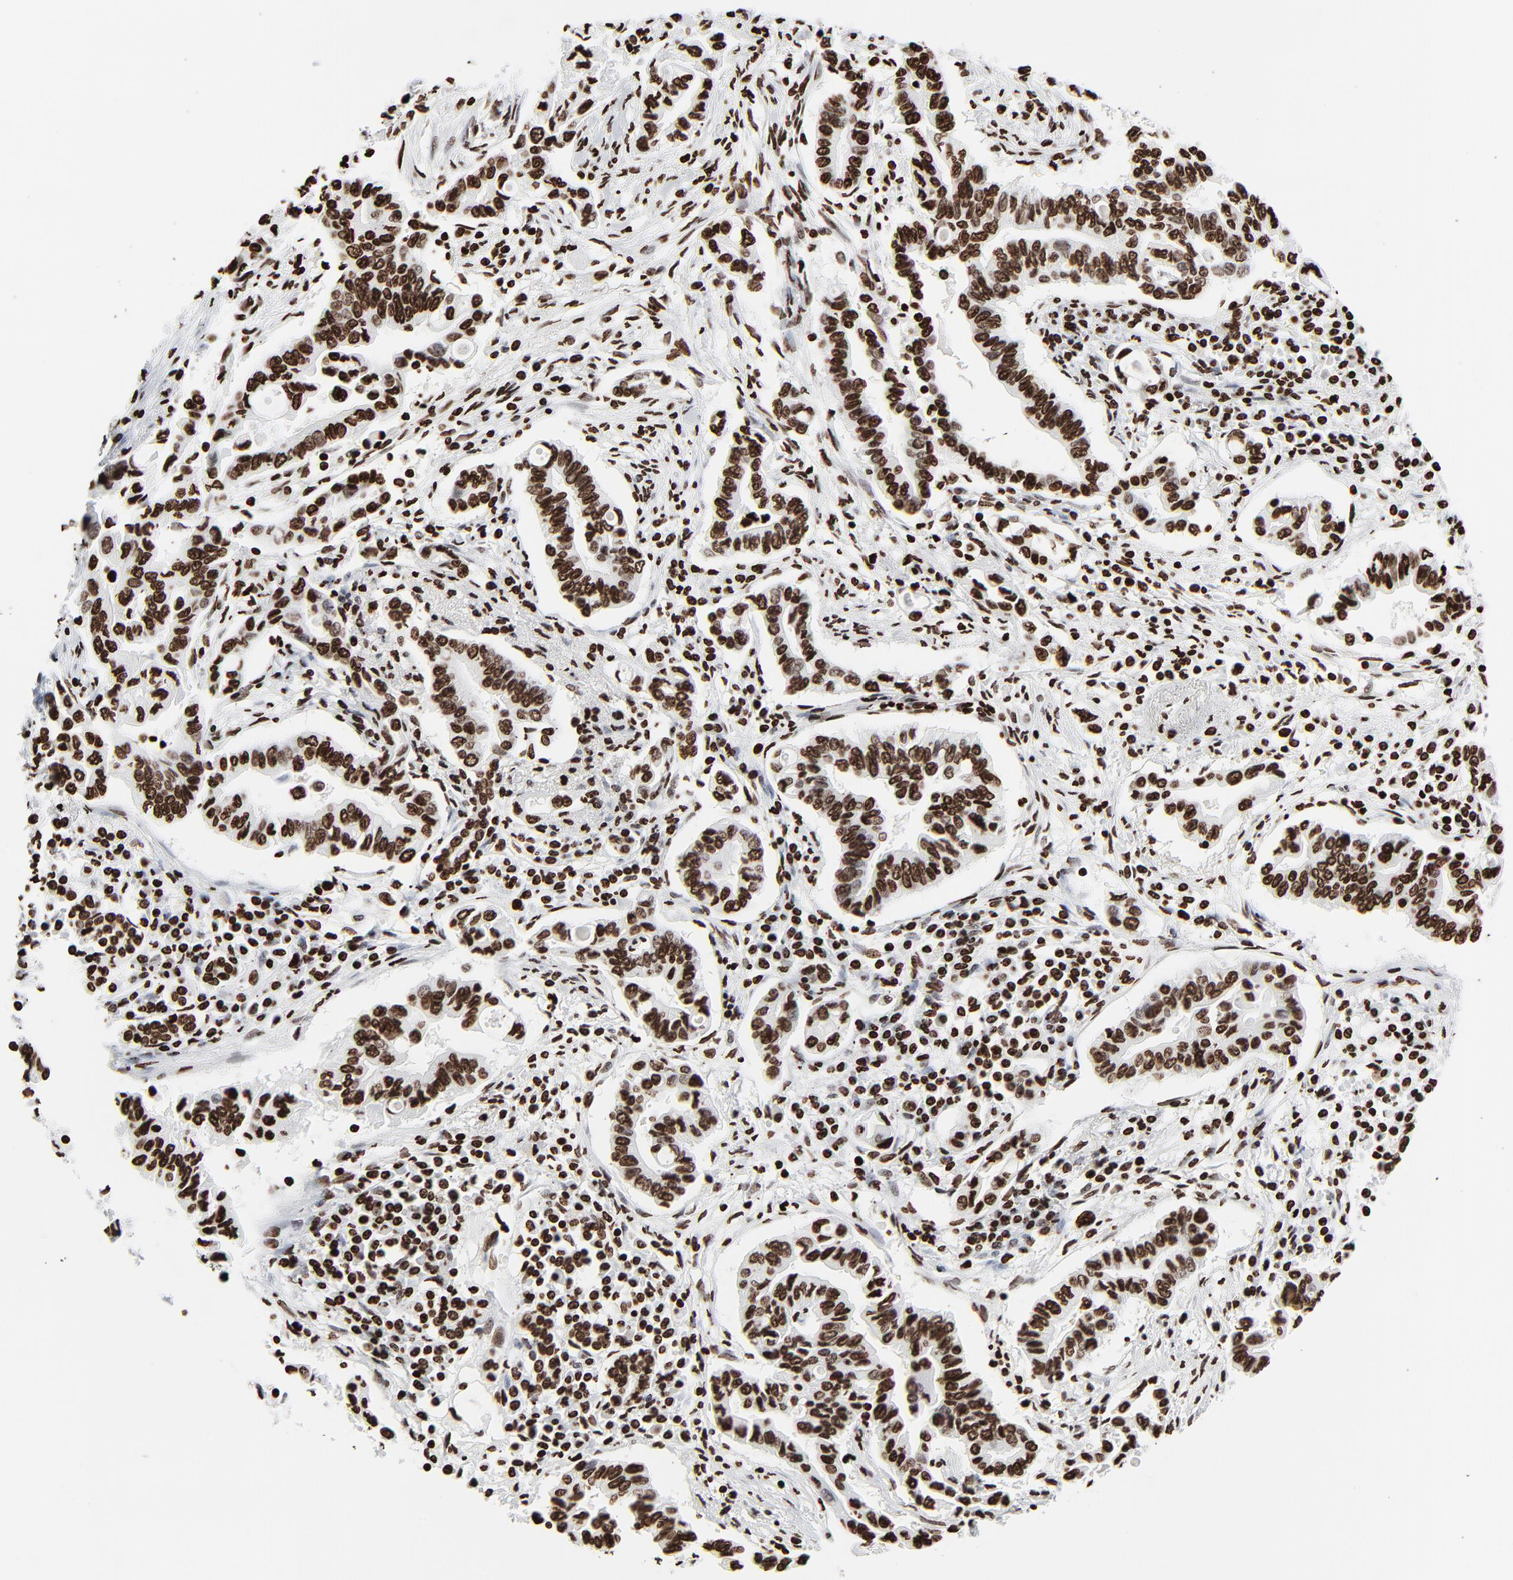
{"staining": {"intensity": "strong", "quantity": ">75%", "location": "nuclear"}, "tissue": "pancreatic cancer", "cell_type": "Tumor cells", "image_type": "cancer", "snomed": [{"axis": "morphology", "description": "Adenocarcinoma, NOS"}, {"axis": "topography", "description": "Pancreas"}], "caption": "Pancreatic cancer stained for a protein demonstrates strong nuclear positivity in tumor cells. (DAB (3,3'-diaminobenzidine) IHC with brightfield microscopy, high magnification).", "gene": "H3-4", "patient": {"sex": "female", "age": 57}}